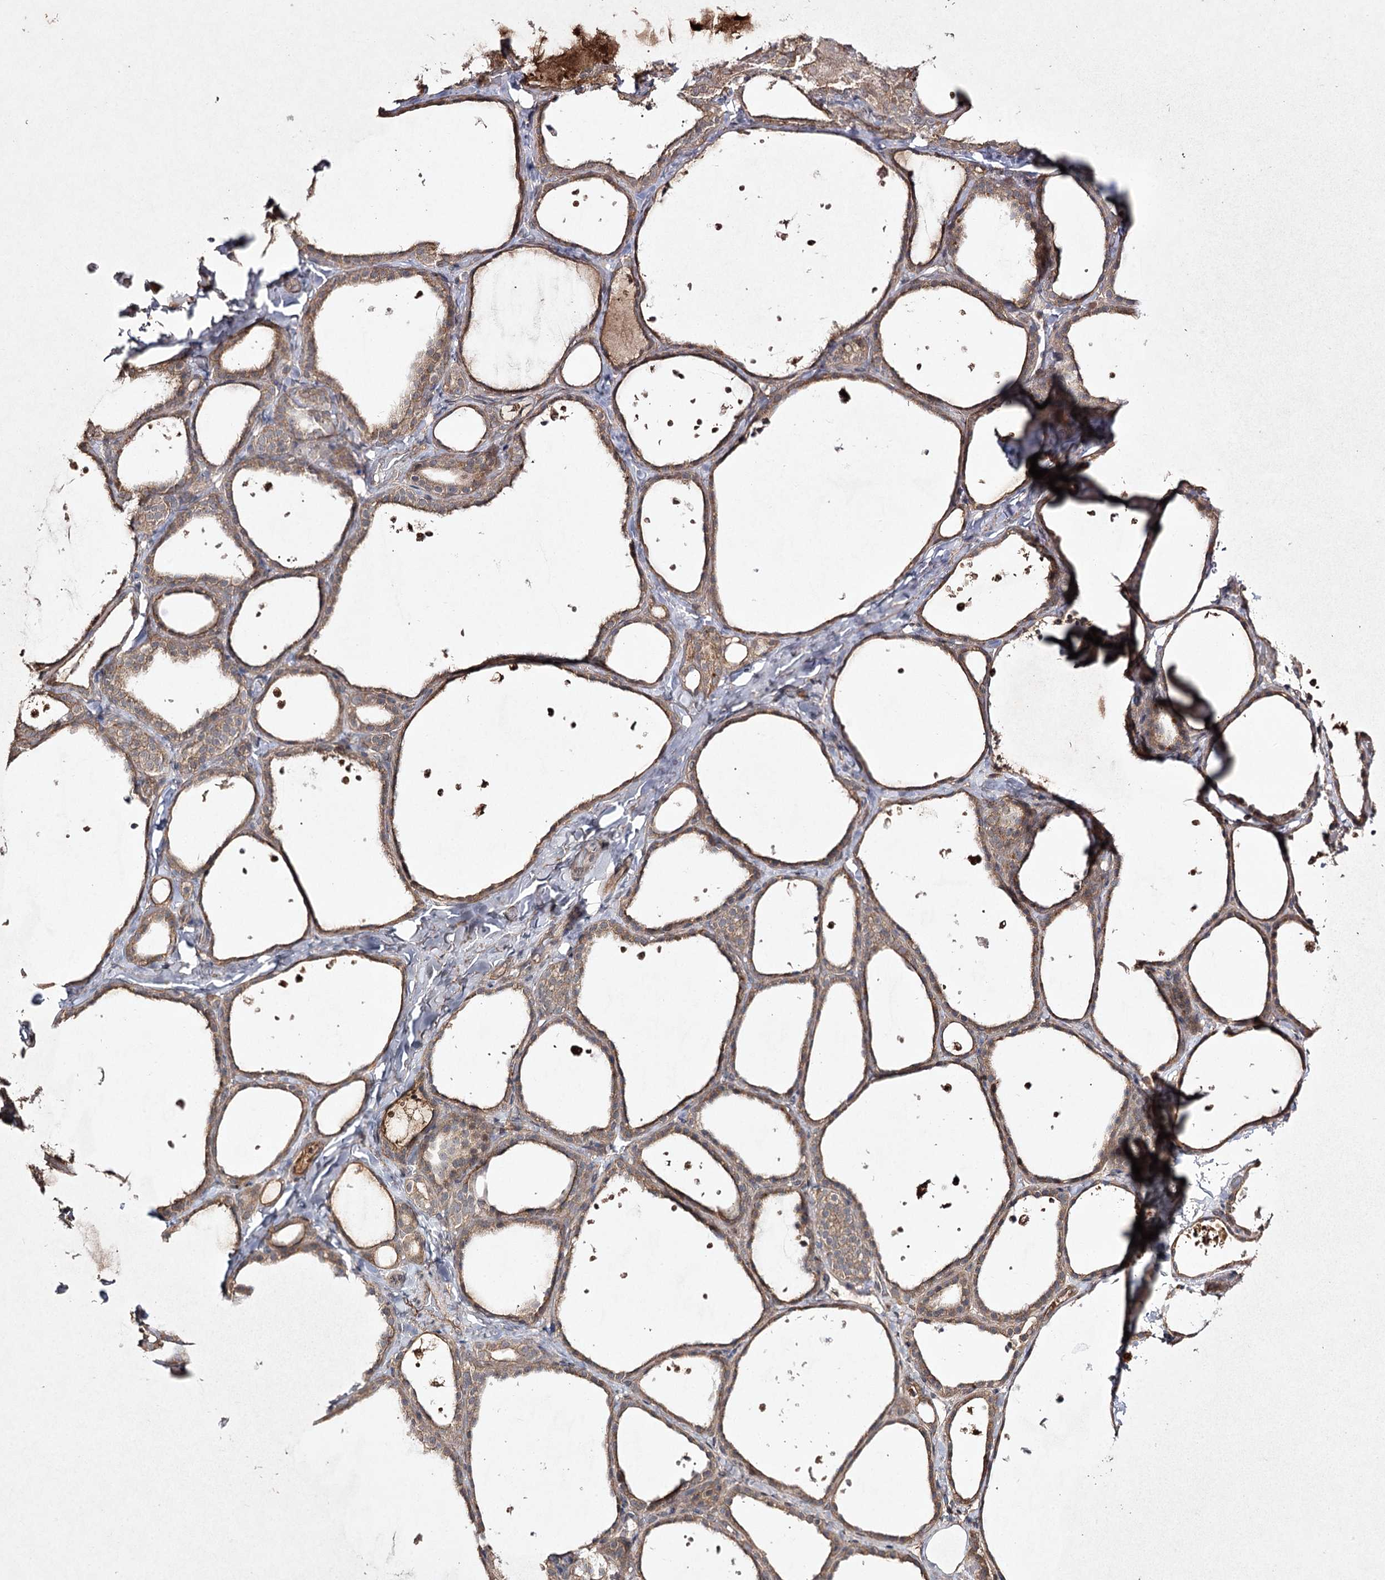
{"staining": {"intensity": "moderate", "quantity": ">75%", "location": "cytoplasmic/membranous"}, "tissue": "thyroid gland", "cell_type": "Glandular cells", "image_type": "normal", "snomed": [{"axis": "morphology", "description": "Normal tissue, NOS"}, {"axis": "topography", "description": "Thyroid gland"}], "caption": "Moderate cytoplasmic/membranous positivity for a protein is seen in approximately >75% of glandular cells of benign thyroid gland using immunohistochemistry.", "gene": "FANCL", "patient": {"sex": "female", "age": 44}}